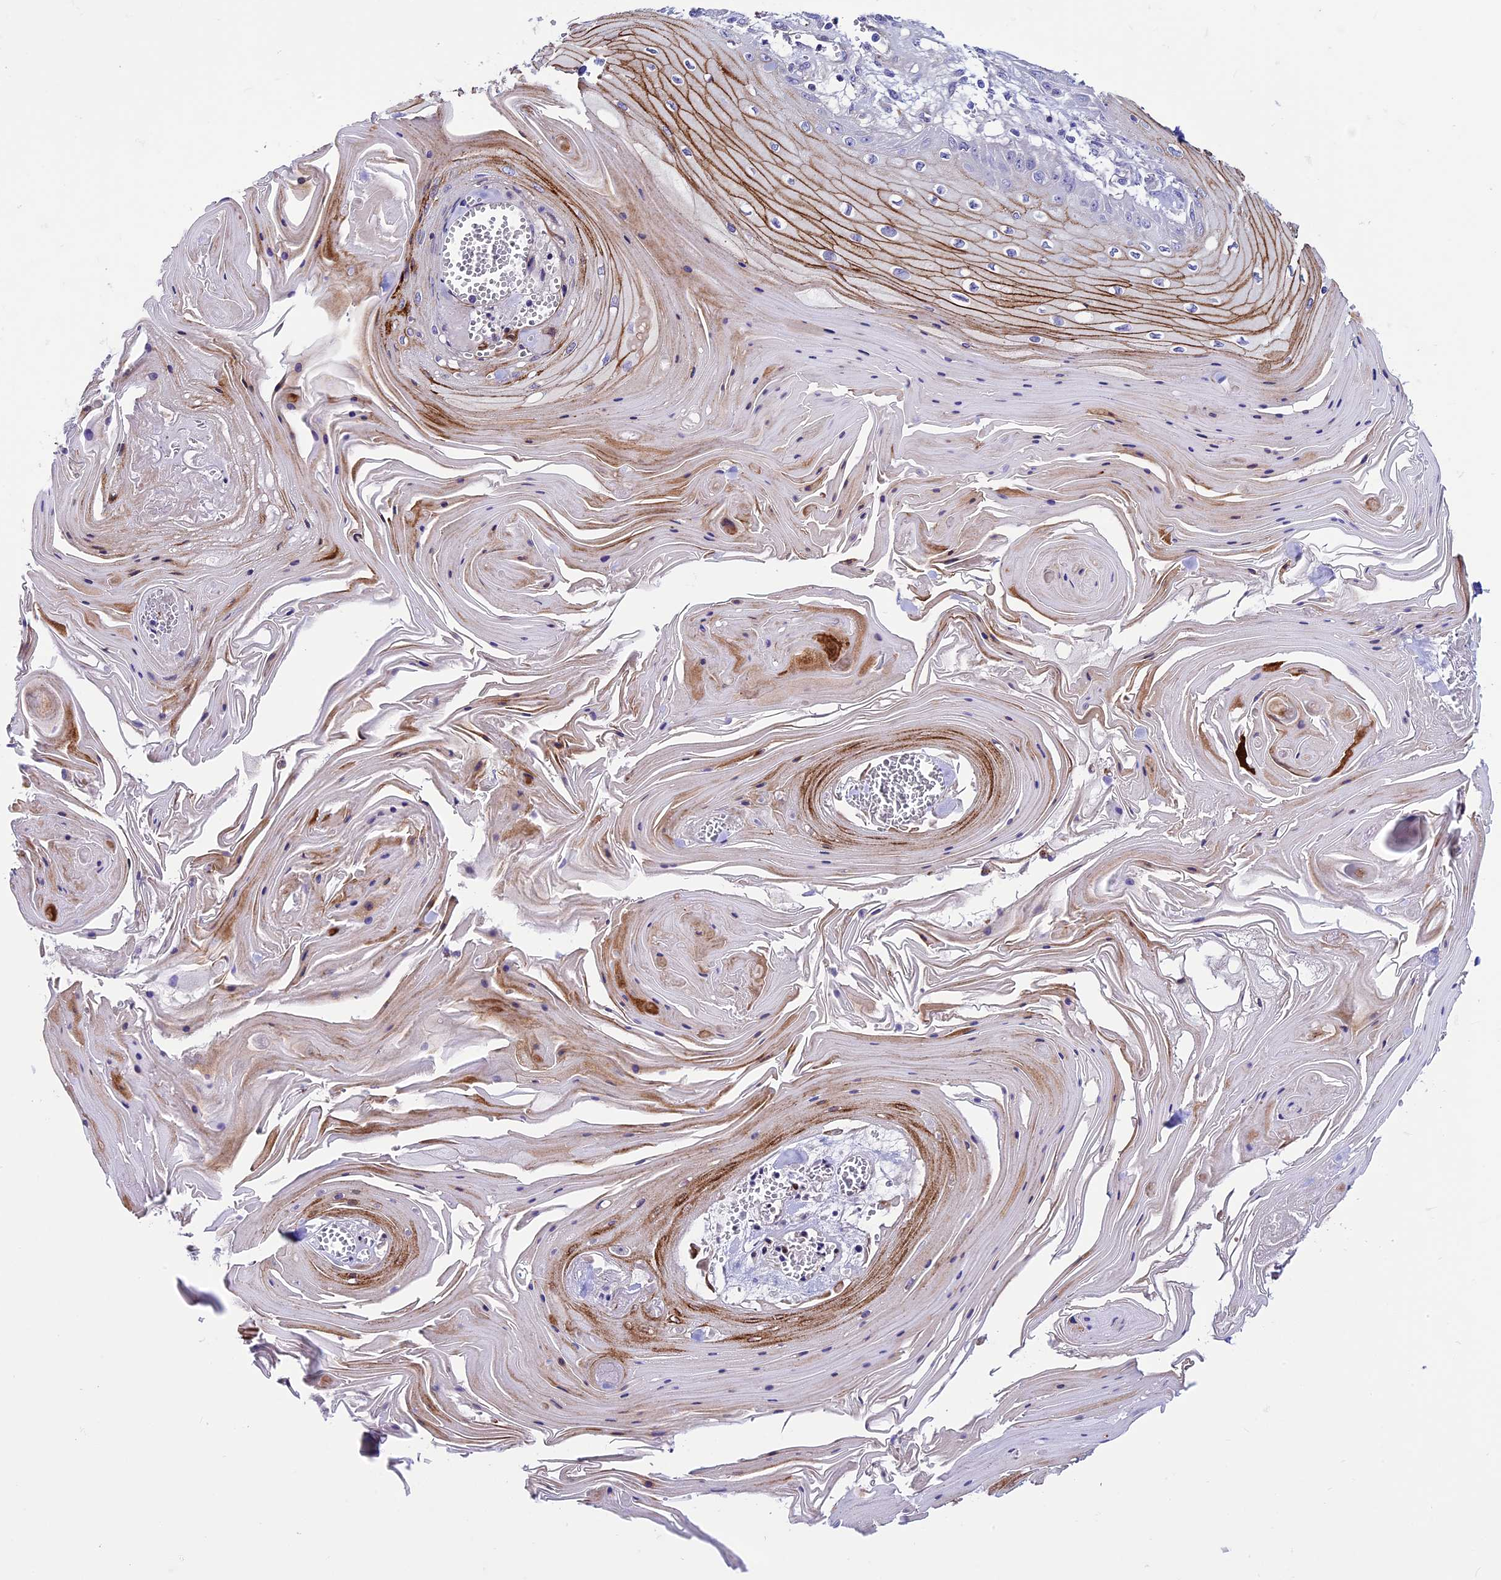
{"staining": {"intensity": "negative", "quantity": "none", "location": "none"}, "tissue": "skin cancer", "cell_type": "Tumor cells", "image_type": "cancer", "snomed": [{"axis": "morphology", "description": "Squamous cell carcinoma, NOS"}, {"axis": "topography", "description": "Skin"}], "caption": "Immunohistochemical staining of skin cancer displays no significant expression in tumor cells.", "gene": "LOXL1", "patient": {"sex": "male", "age": 74}}